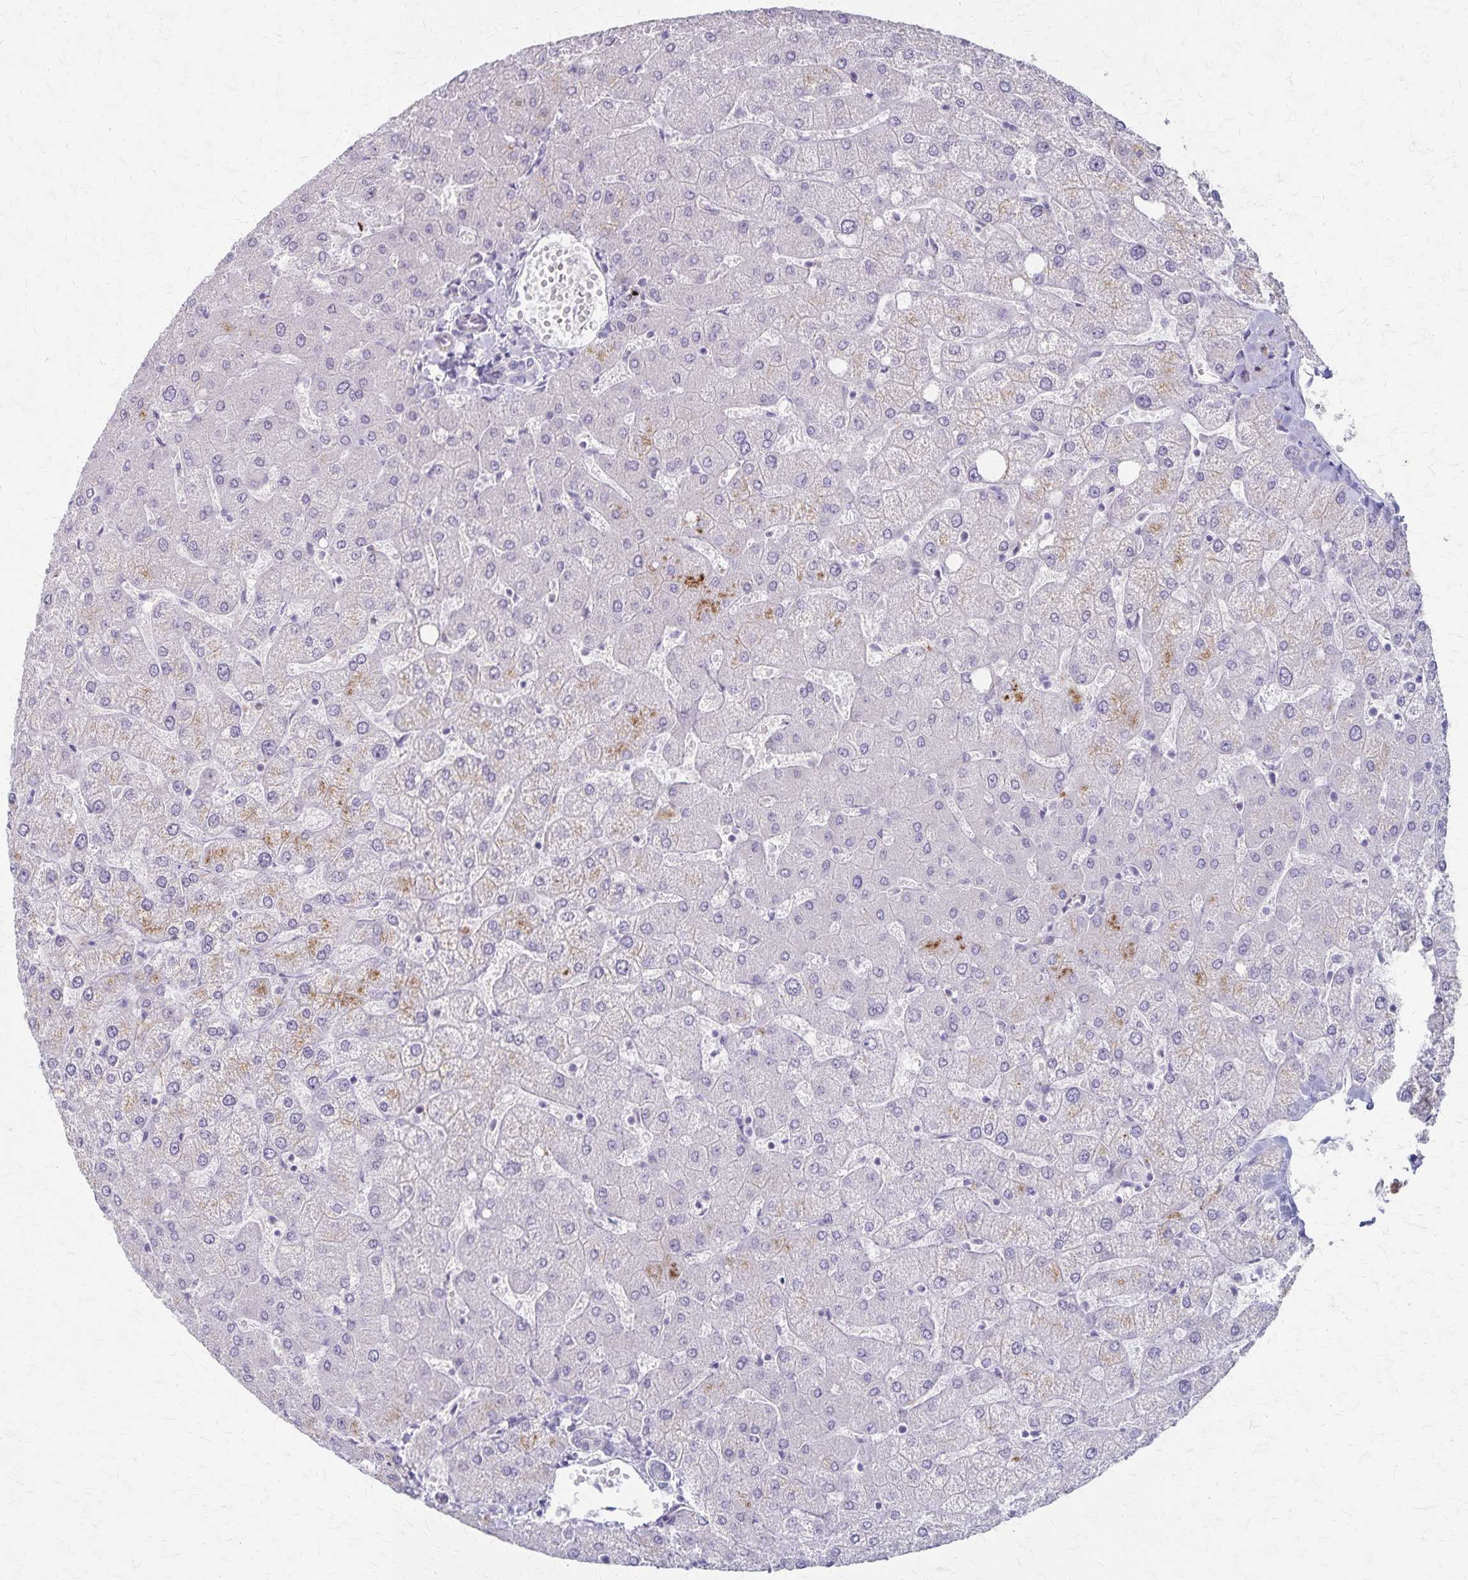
{"staining": {"intensity": "negative", "quantity": "none", "location": "none"}, "tissue": "liver", "cell_type": "Cholangiocytes", "image_type": "normal", "snomed": [{"axis": "morphology", "description": "Normal tissue, NOS"}, {"axis": "topography", "description": "Liver"}], "caption": "This image is of benign liver stained with immunohistochemistry (IHC) to label a protein in brown with the nuclei are counter-stained blue. There is no expression in cholangiocytes.", "gene": "RASL10B", "patient": {"sex": "female", "age": 54}}